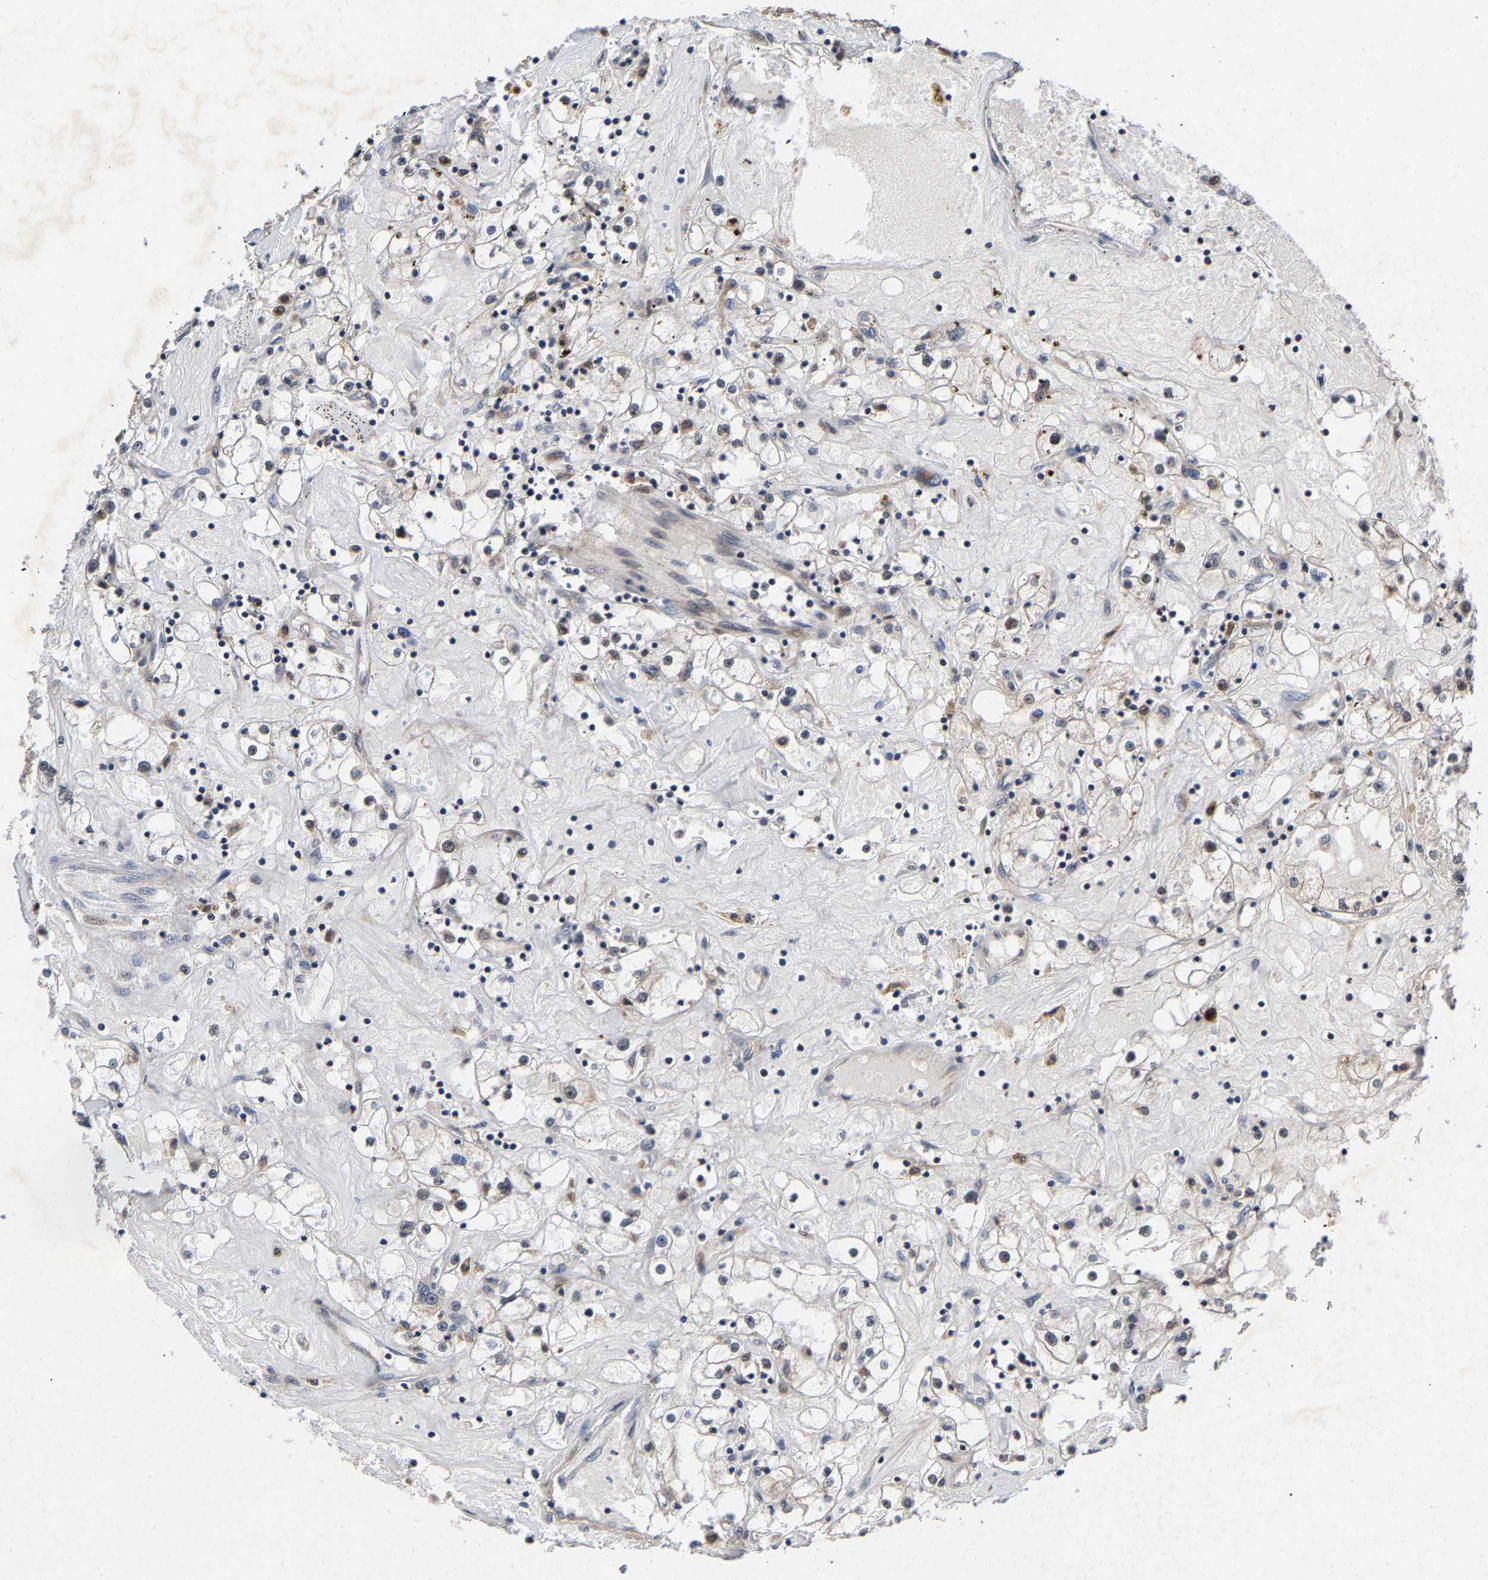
{"staining": {"intensity": "negative", "quantity": "none", "location": "none"}, "tissue": "renal cancer", "cell_type": "Tumor cells", "image_type": "cancer", "snomed": [{"axis": "morphology", "description": "Adenocarcinoma, NOS"}, {"axis": "topography", "description": "Kidney"}], "caption": "This is a histopathology image of immunohistochemistry staining of renal adenocarcinoma, which shows no positivity in tumor cells.", "gene": "CLIP2", "patient": {"sex": "male", "age": 56}}